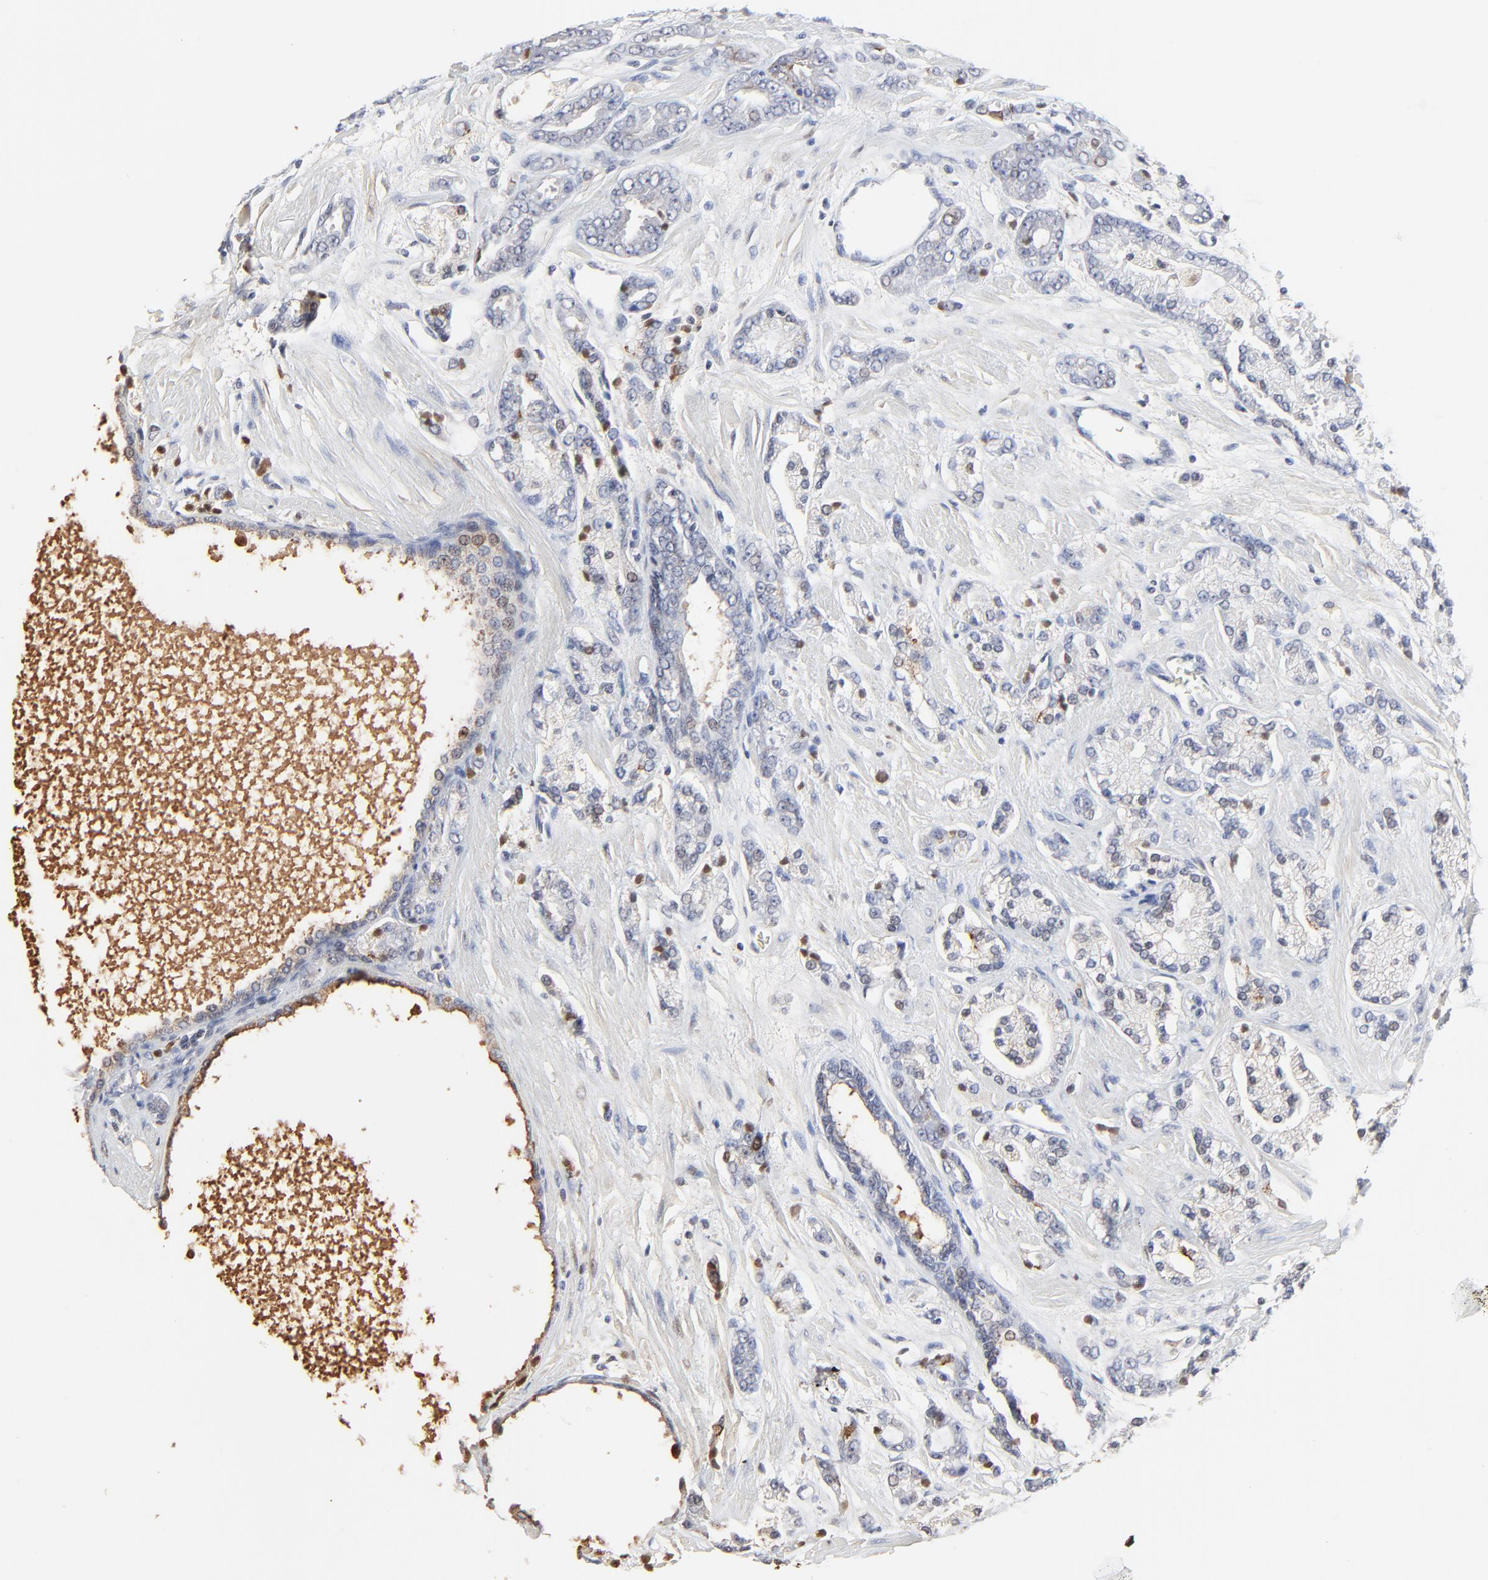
{"staining": {"intensity": "negative", "quantity": "none", "location": "none"}, "tissue": "prostate cancer", "cell_type": "Tumor cells", "image_type": "cancer", "snomed": [{"axis": "morphology", "description": "Adenocarcinoma, High grade"}, {"axis": "topography", "description": "Prostate"}], "caption": "DAB (3,3'-diaminobenzidine) immunohistochemical staining of prostate cancer (adenocarcinoma (high-grade)) reveals no significant expression in tumor cells.", "gene": "LCN2", "patient": {"sex": "male", "age": 71}}